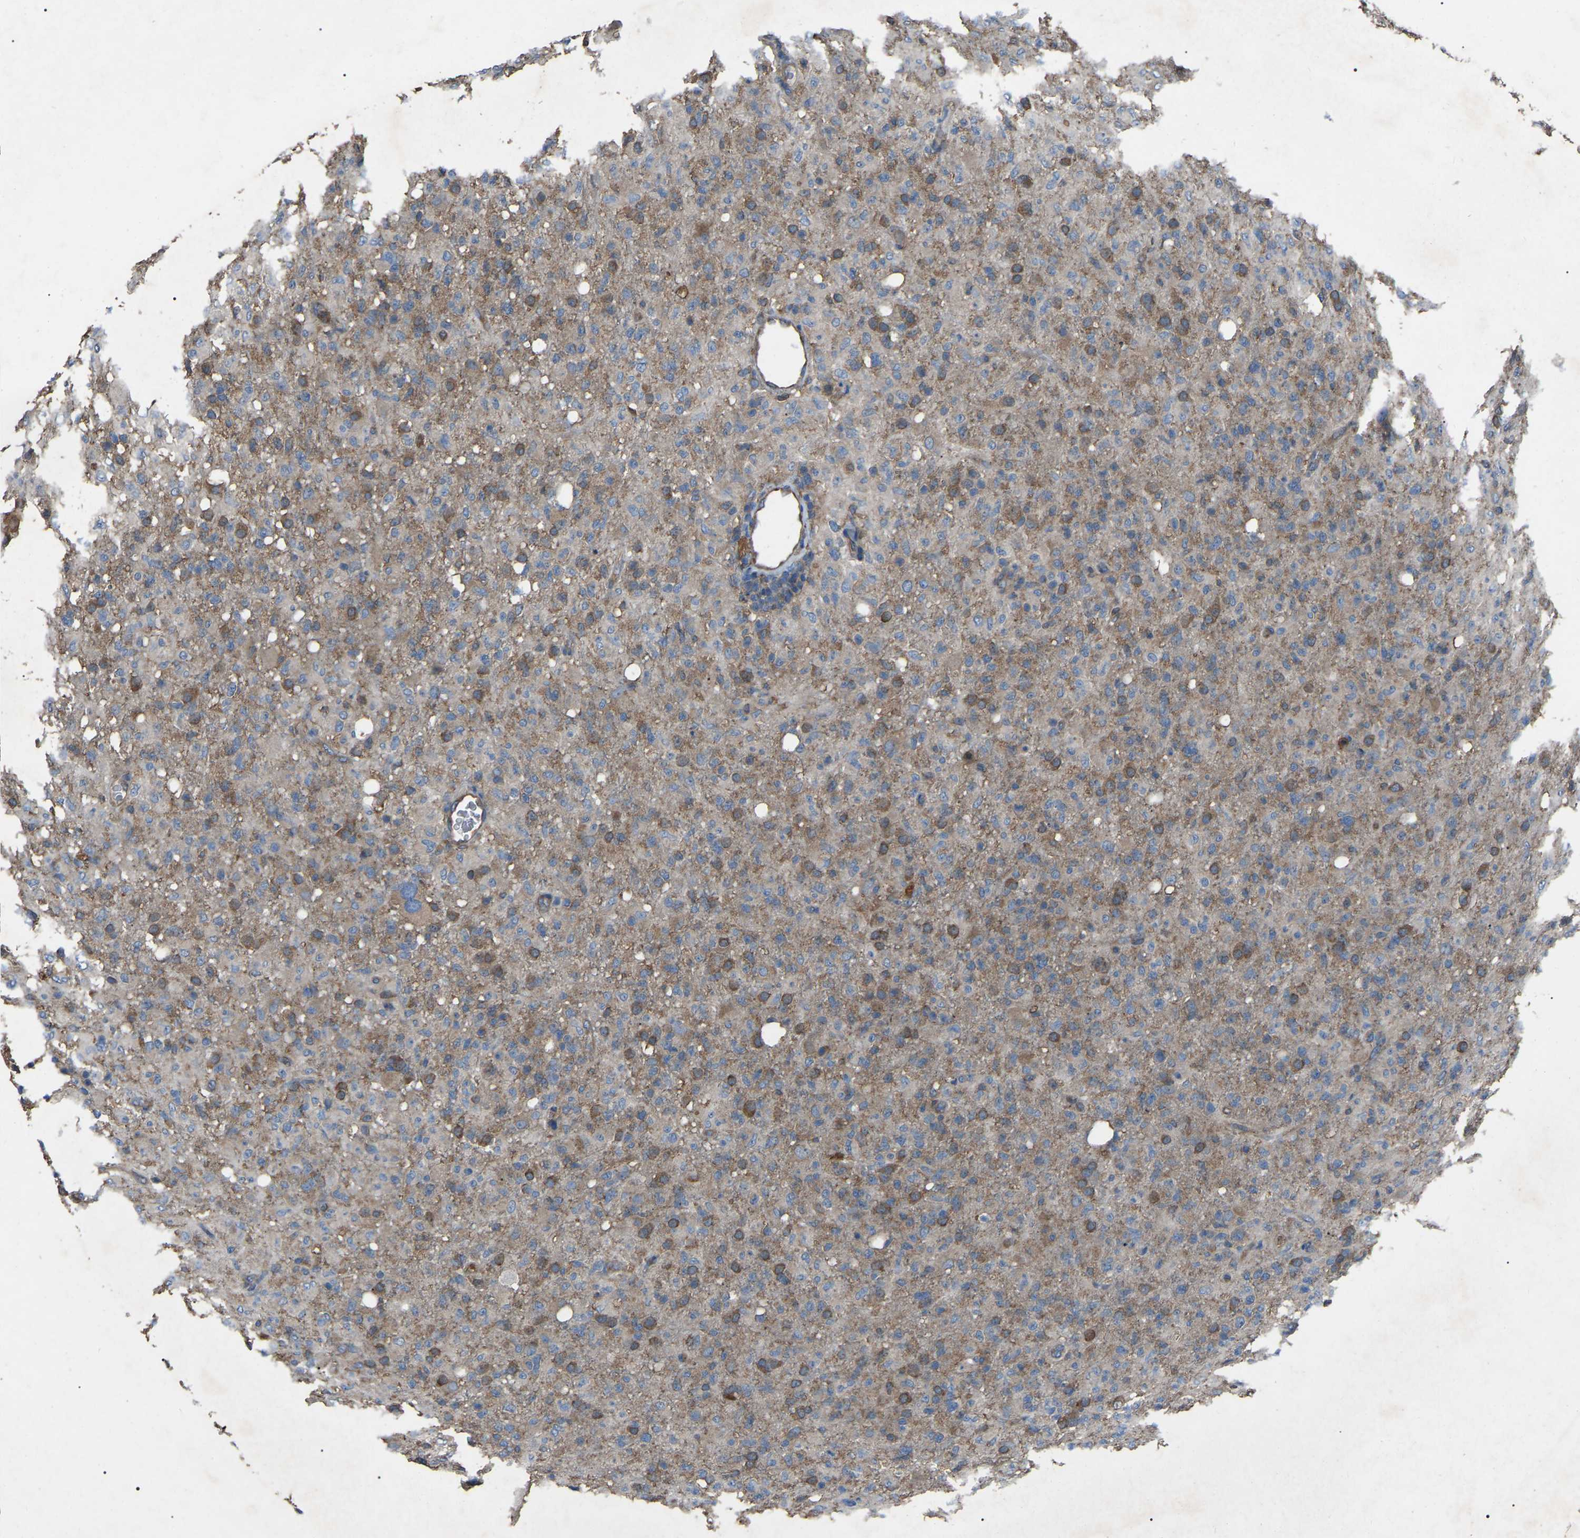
{"staining": {"intensity": "moderate", "quantity": ">75%", "location": "cytoplasmic/membranous"}, "tissue": "glioma", "cell_type": "Tumor cells", "image_type": "cancer", "snomed": [{"axis": "morphology", "description": "Glioma, malignant, High grade"}, {"axis": "topography", "description": "Brain"}], "caption": "Protein positivity by immunohistochemistry (IHC) exhibits moderate cytoplasmic/membranous staining in about >75% of tumor cells in high-grade glioma (malignant).", "gene": "AIMP1", "patient": {"sex": "female", "age": 57}}